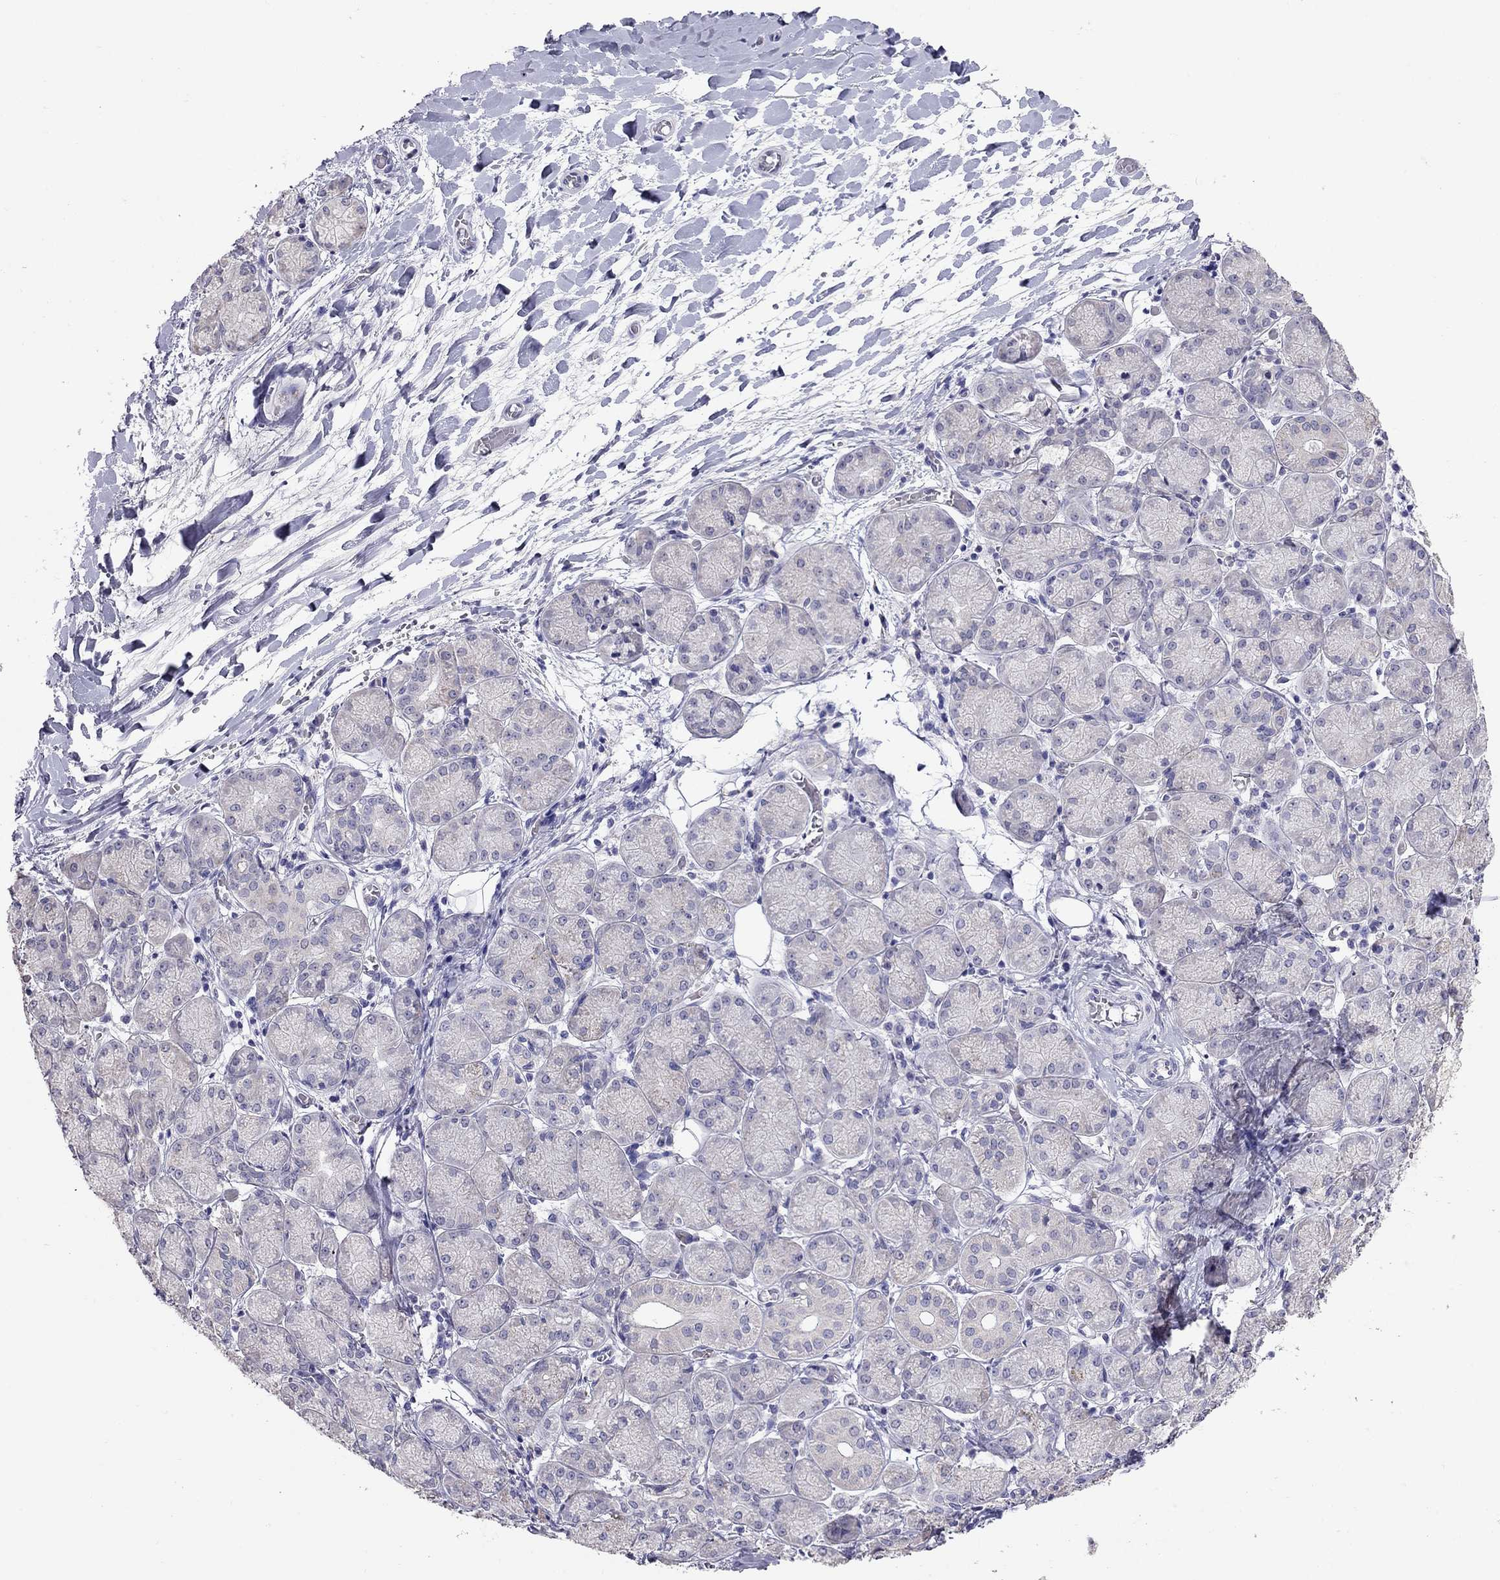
{"staining": {"intensity": "weak", "quantity": "<25%", "location": "cytoplasmic/membranous"}, "tissue": "salivary gland", "cell_type": "Glandular cells", "image_type": "normal", "snomed": [{"axis": "morphology", "description": "Normal tissue, NOS"}, {"axis": "topography", "description": "Salivary gland"}, {"axis": "topography", "description": "Peripheral nerve tissue"}], "caption": "The photomicrograph demonstrates no staining of glandular cells in unremarkable salivary gland.", "gene": "MYO3B", "patient": {"sex": "female", "age": 24}}